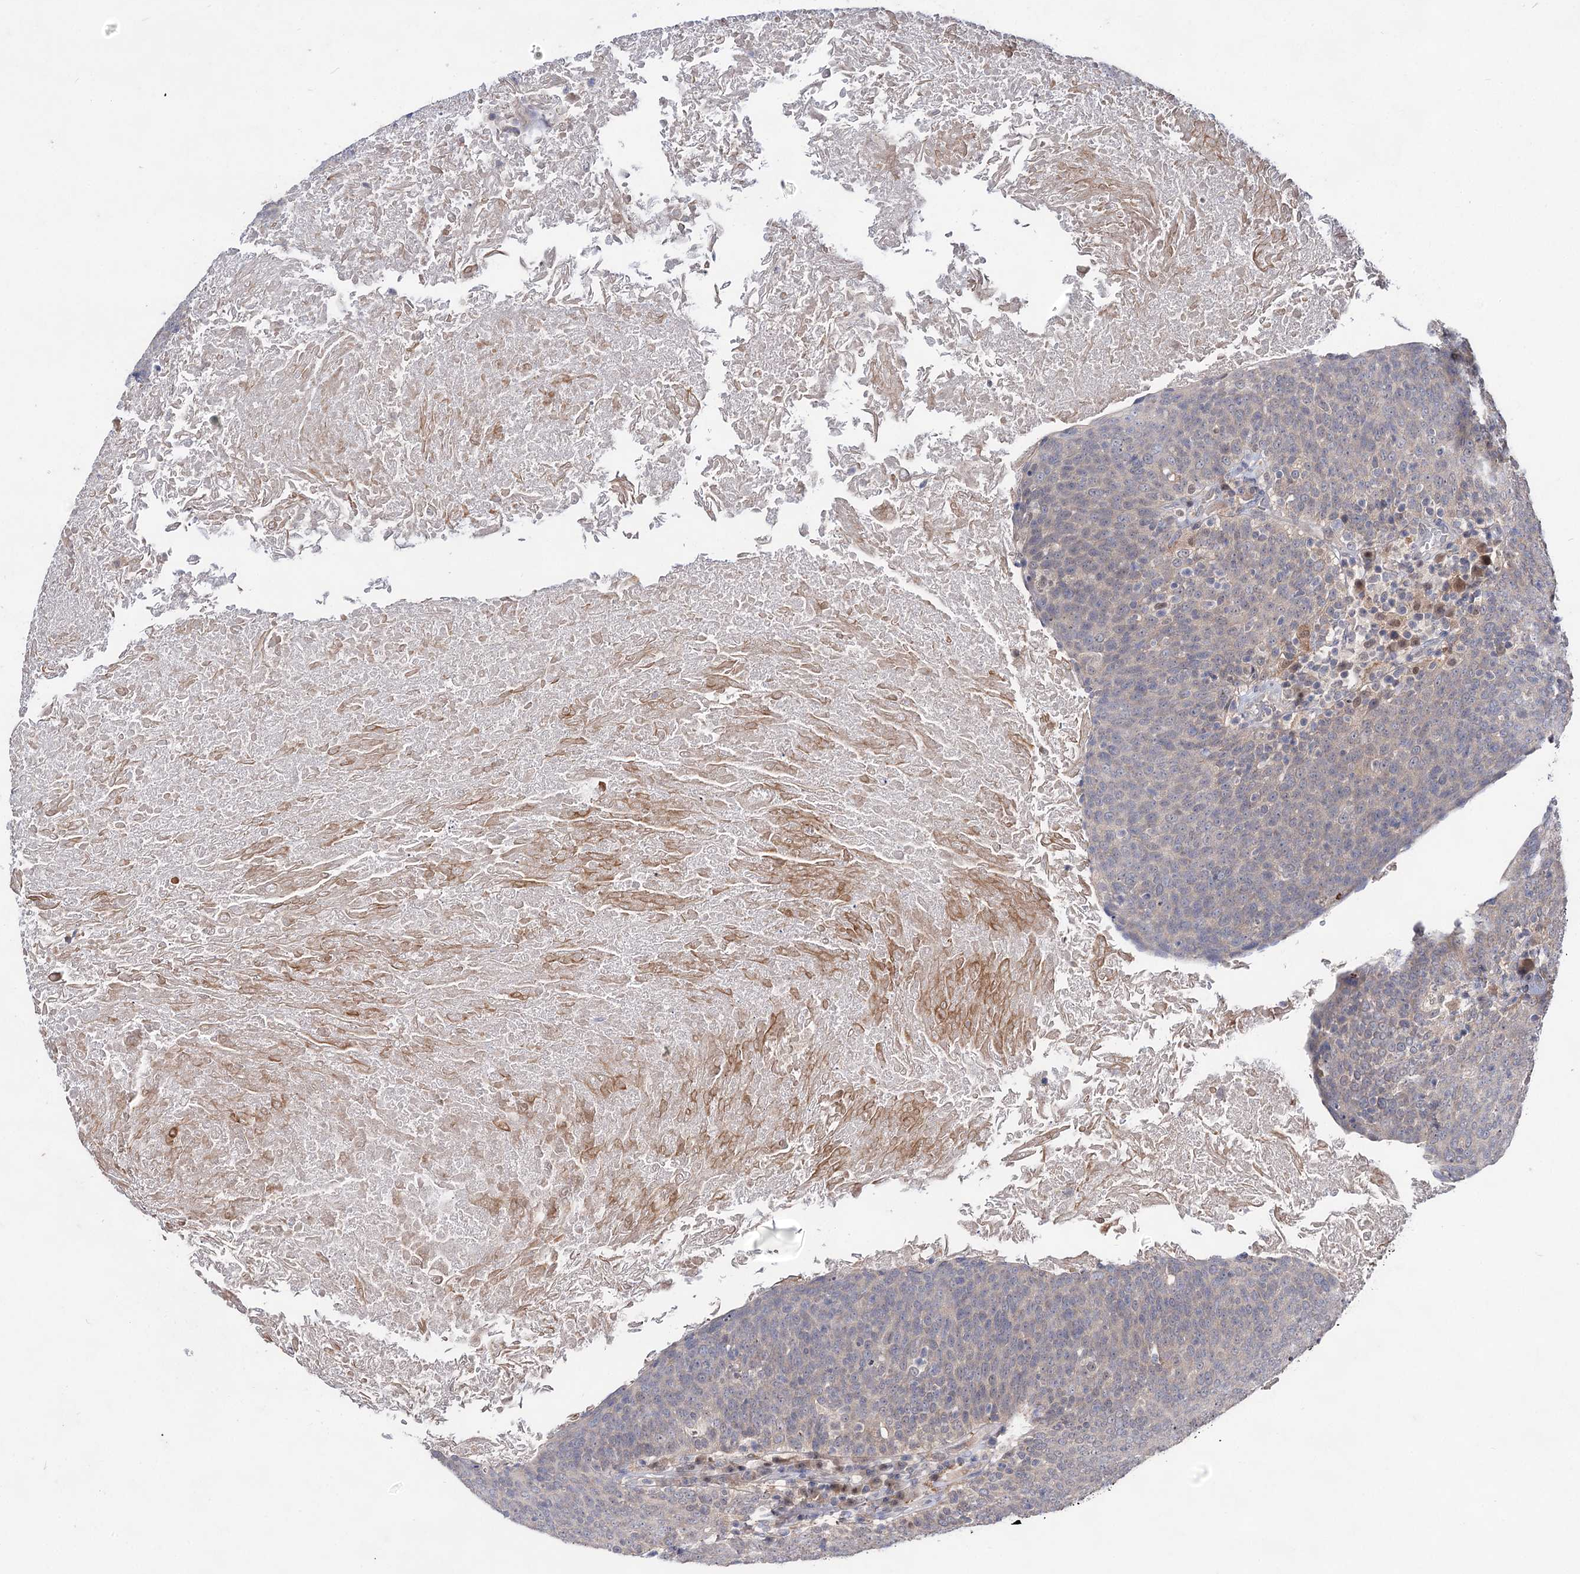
{"staining": {"intensity": "negative", "quantity": "none", "location": "none"}, "tissue": "head and neck cancer", "cell_type": "Tumor cells", "image_type": "cancer", "snomed": [{"axis": "morphology", "description": "Squamous cell carcinoma, NOS"}, {"axis": "morphology", "description": "Squamous cell carcinoma, metastatic, NOS"}, {"axis": "topography", "description": "Lymph node"}, {"axis": "topography", "description": "Head-Neck"}], "caption": "This is an IHC photomicrograph of human metastatic squamous cell carcinoma (head and neck). There is no staining in tumor cells.", "gene": "ACTR6", "patient": {"sex": "male", "age": 62}}